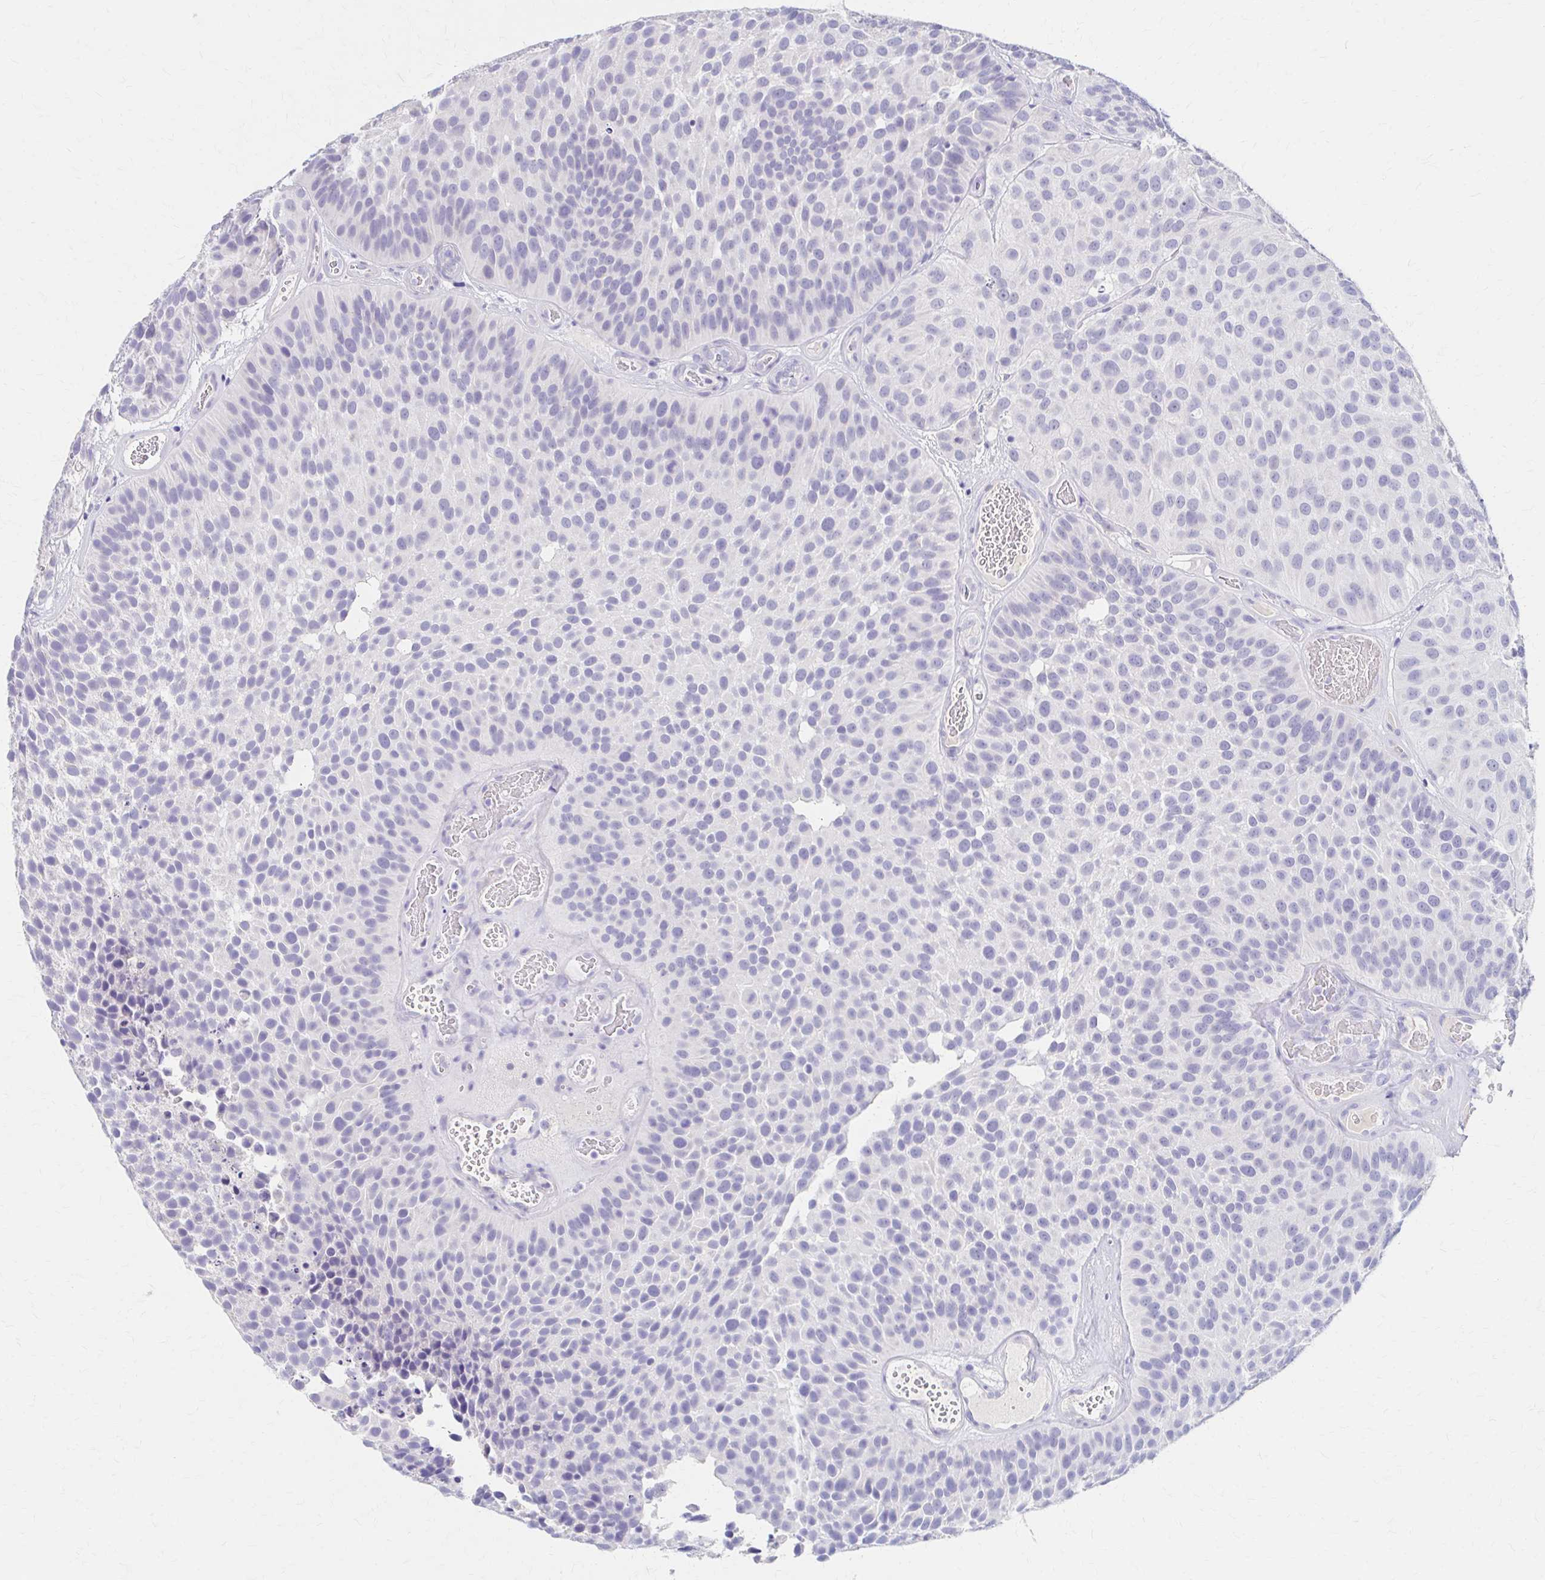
{"staining": {"intensity": "negative", "quantity": "none", "location": "none"}, "tissue": "urothelial cancer", "cell_type": "Tumor cells", "image_type": "cancer", "snomed": [{"axis": "morphology", "description": "Urothelial carcinoma, Low grade"}, {"axis": "topography", "description": "Urinary bladder"}], "caption": "Urothelial cancer was stained to show a protein in brown. There is no significant positivity in tumor cells. The staining was performed using DAB (3,3'-diaminobenzidine) to visualize the protein expression in brown, while the nuclei were stained in blue with hematoxylin (Magnification: 20x).", "gene": "AZGP1", "patient": {"sex": "male", "age": 76}}